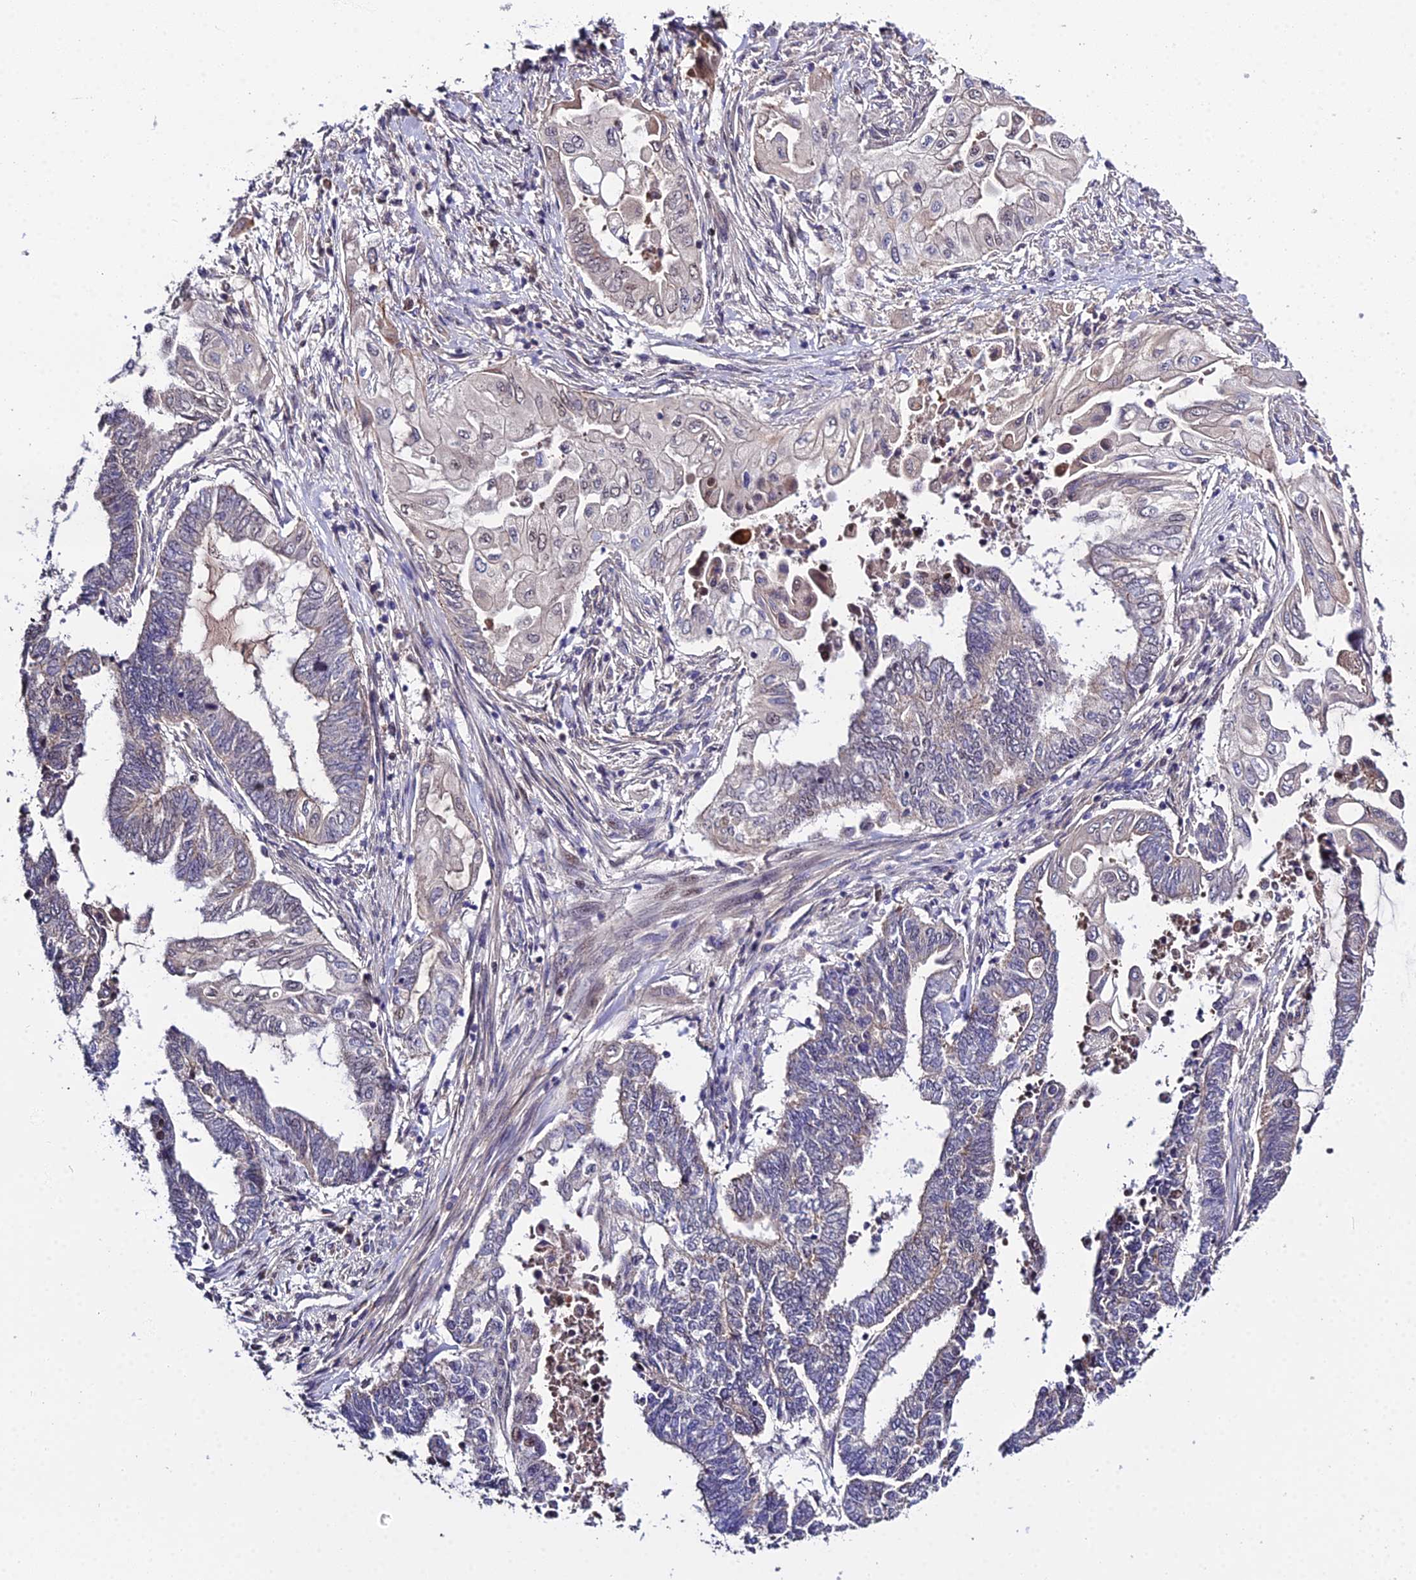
{"staining": {"intensity": "negative", "quantity": "none", "location": "none"}, "tissue": "endometrial cancer", "cell_type": "Tumor cells", "image_type": "cancer", "snomed": [{"axis": "morphology", "description": "Adenocarcinoma, NOS"}, {"axis": "topography", "description": "Uterus"}, {"axis": "topography", "description": "Endometrium"}], "caption": "This histopathology image is of endometrial cancer (adenocarcinoma) stained with immunohistochemistry to label a protein in brown with the nuclei are counter-stained blue. There is no expression in tumor cells.", "gene": "ARL2", "patient": {"sex": "female", "age": 70}}